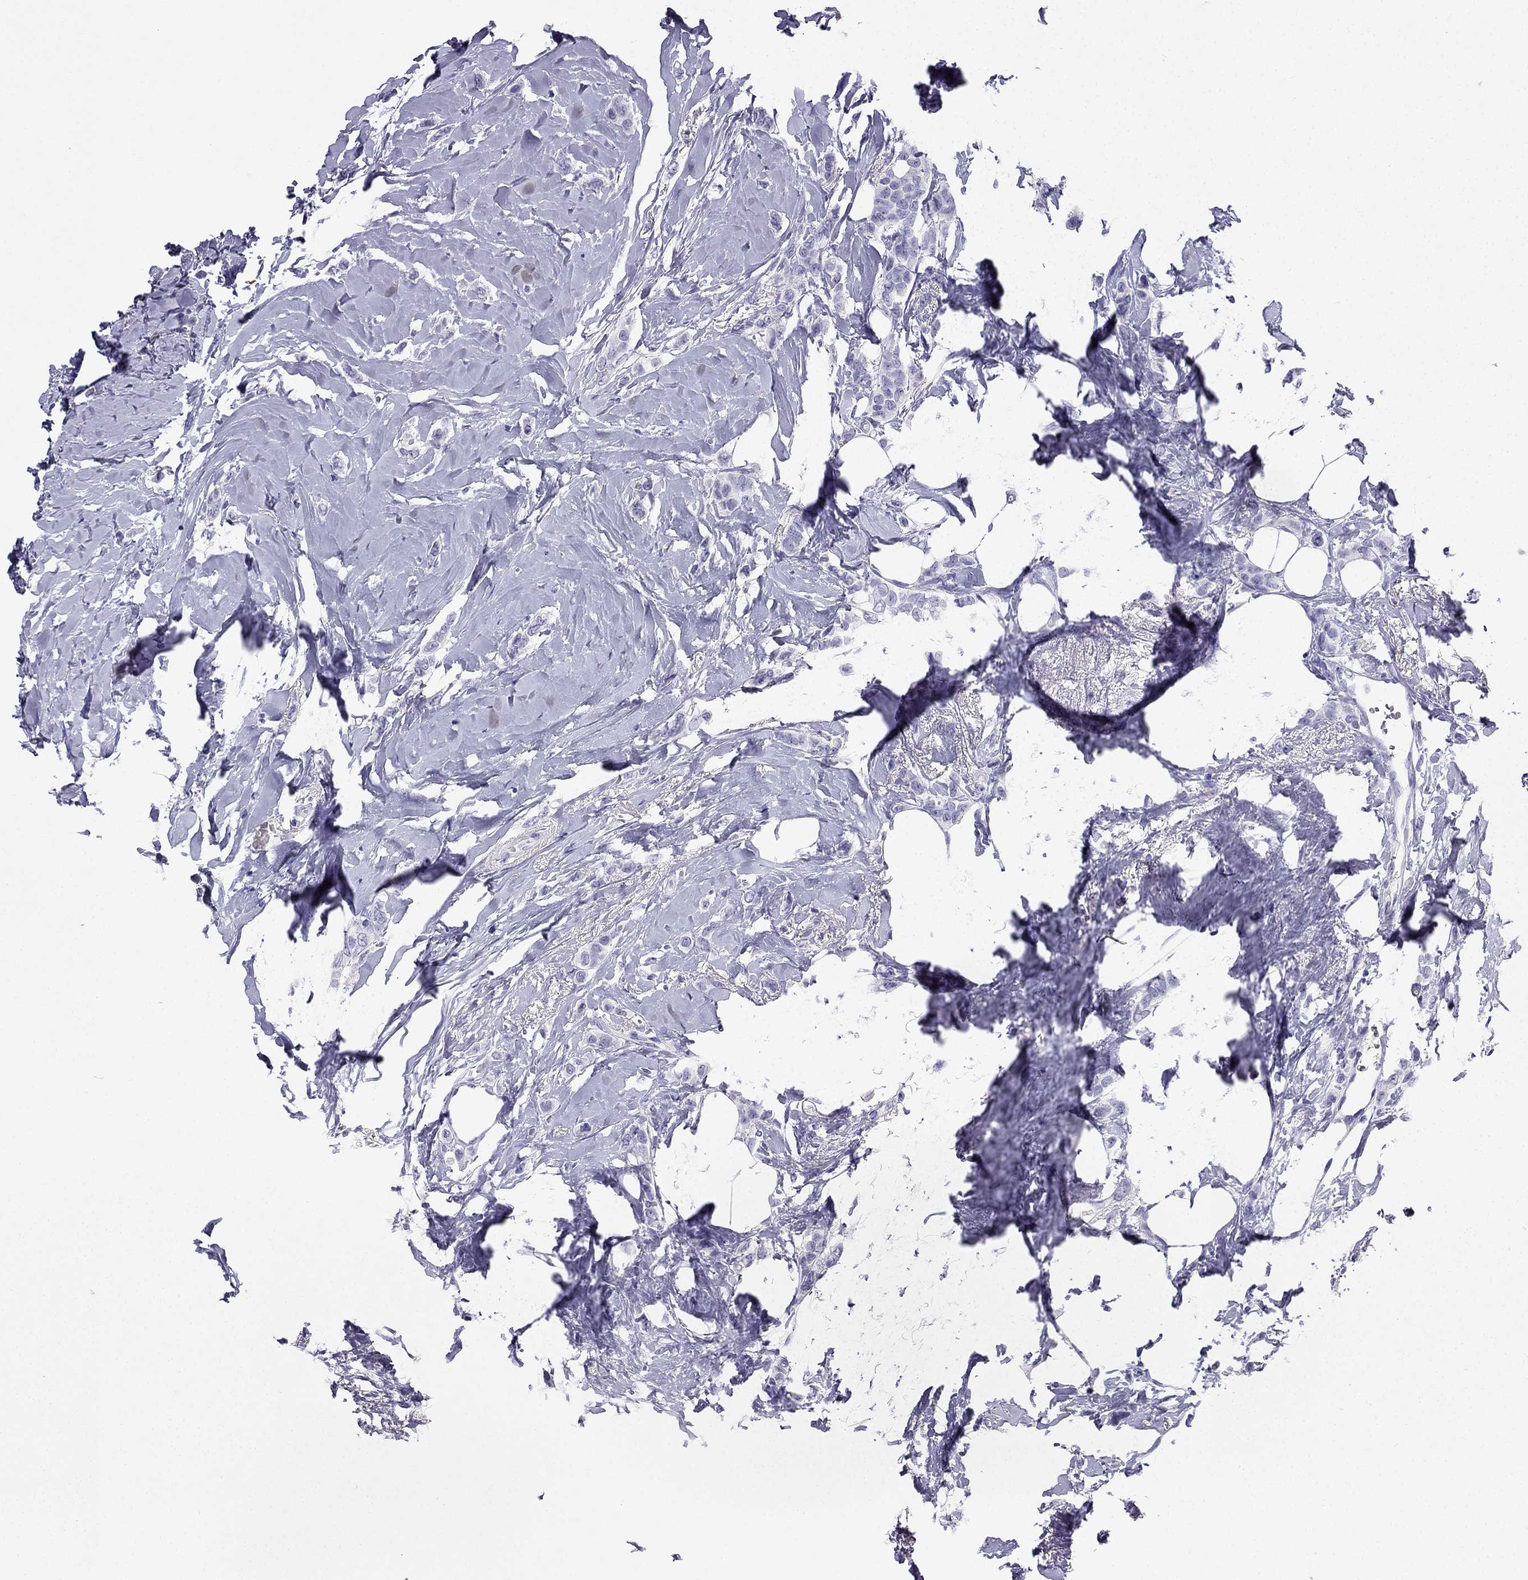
{"staining": {"intensity": "negative", "quantity": "none", "location": "none"}, "tissue": "breast cancer", "cell_type": "Tumor cells", "image_type": "cancer", "snomed": [{"axis": "morphology", "description": "Lobular carcinoma"}, {"axis": "topography", "description": "Breast"}], "caption": "The histopathology image shows no significant positivity in tumor cells of breast lobular carcinoma.", "gene": "NPTX1", "patient": {"sex": "female", "age": 66}}